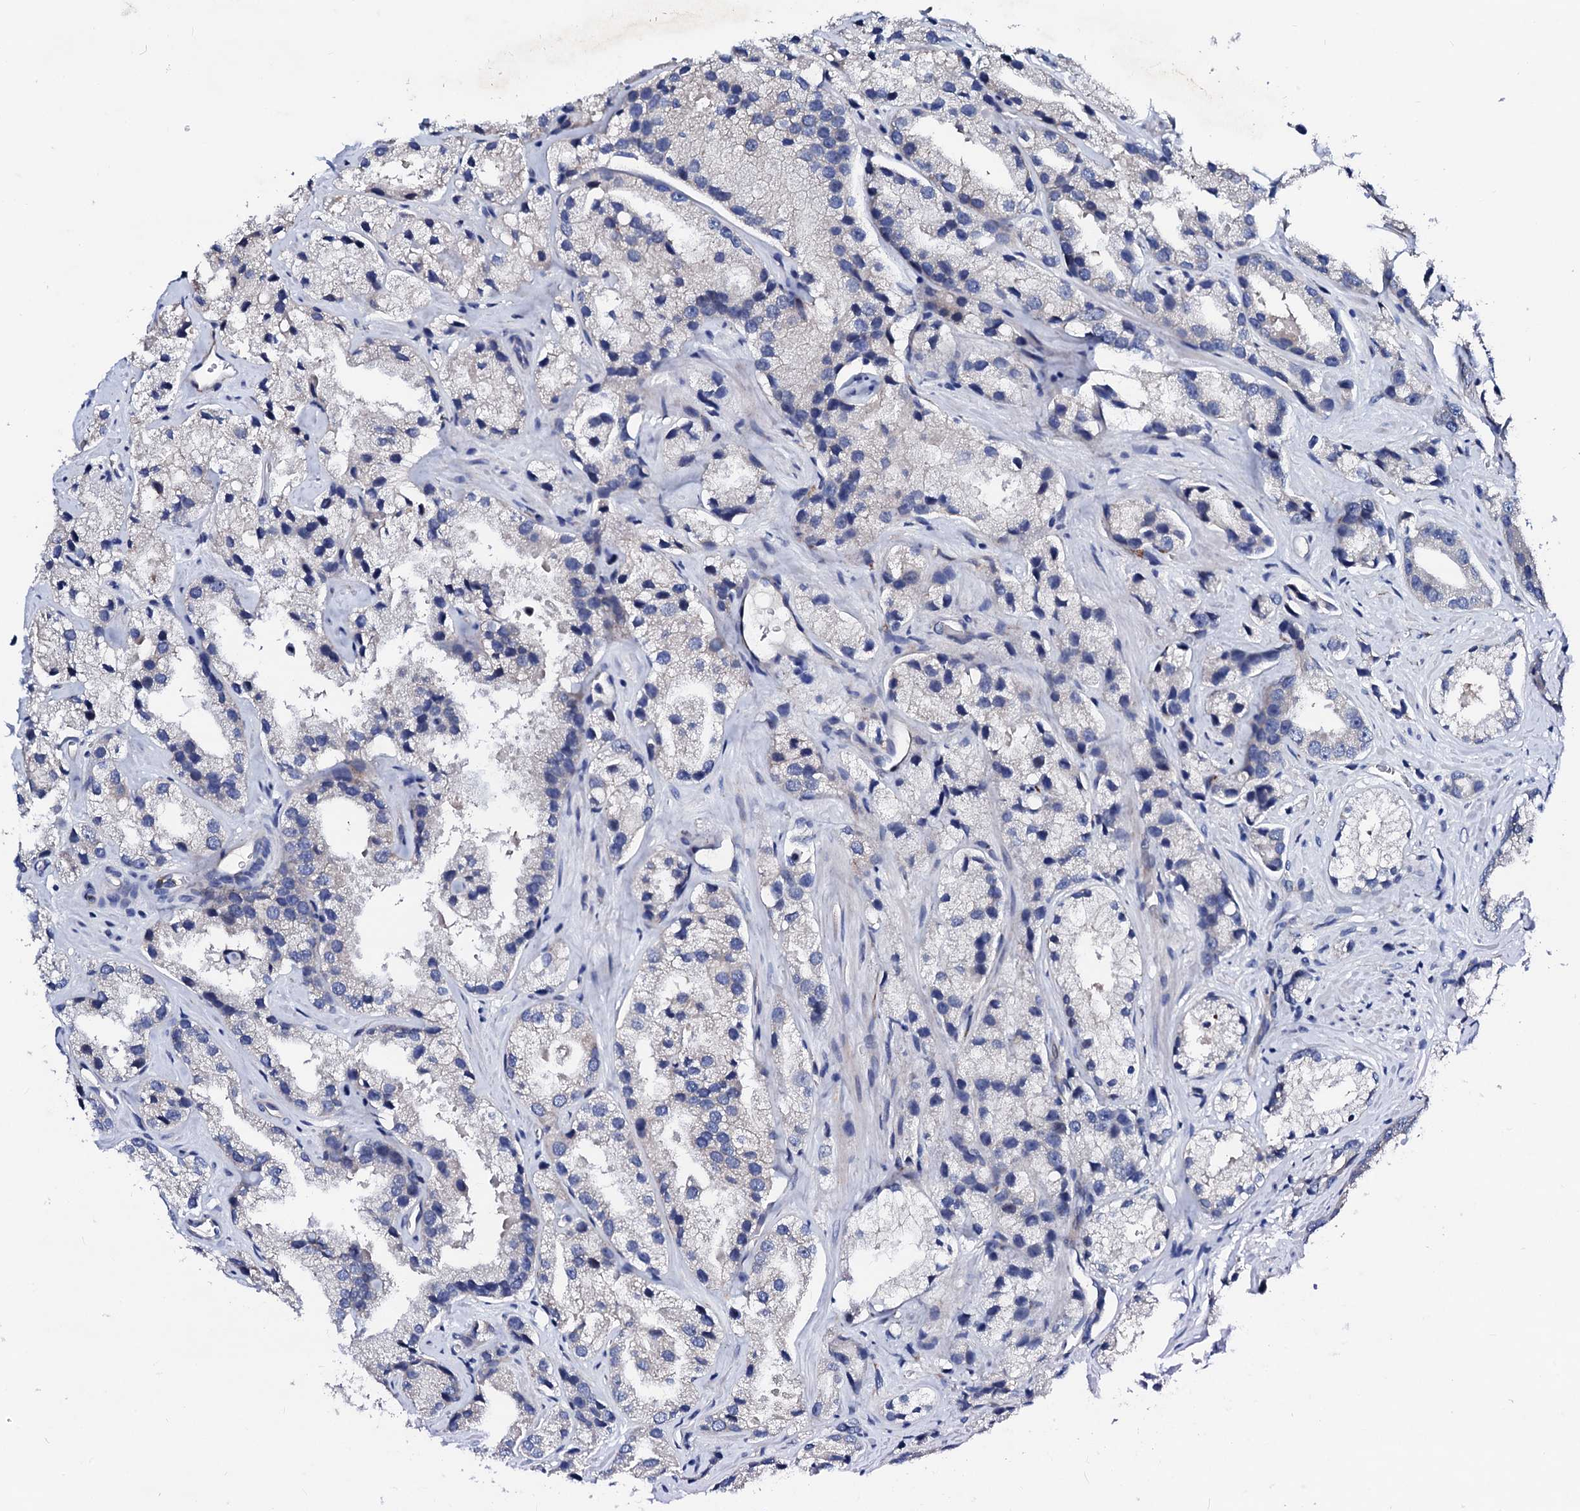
{"staining": {"intensity": "negative", "quantity": "none", "location": "none"}, "tissue": "prostate cancer", "cell_type": "Tumor cells", "image_type": "cancer", "snomed": [{"axis": "morphology", "description": "Adenocarcinoma, High grade"}, {"axis": "topography", "description": "Prostate"}], "caption": "Immunohistochemistry of high-grade adenocarcinoma (prostate) displays no positivity in tumor cells.", "gene": "TRDN", "patient": {"sex": "male", "age": 66}}